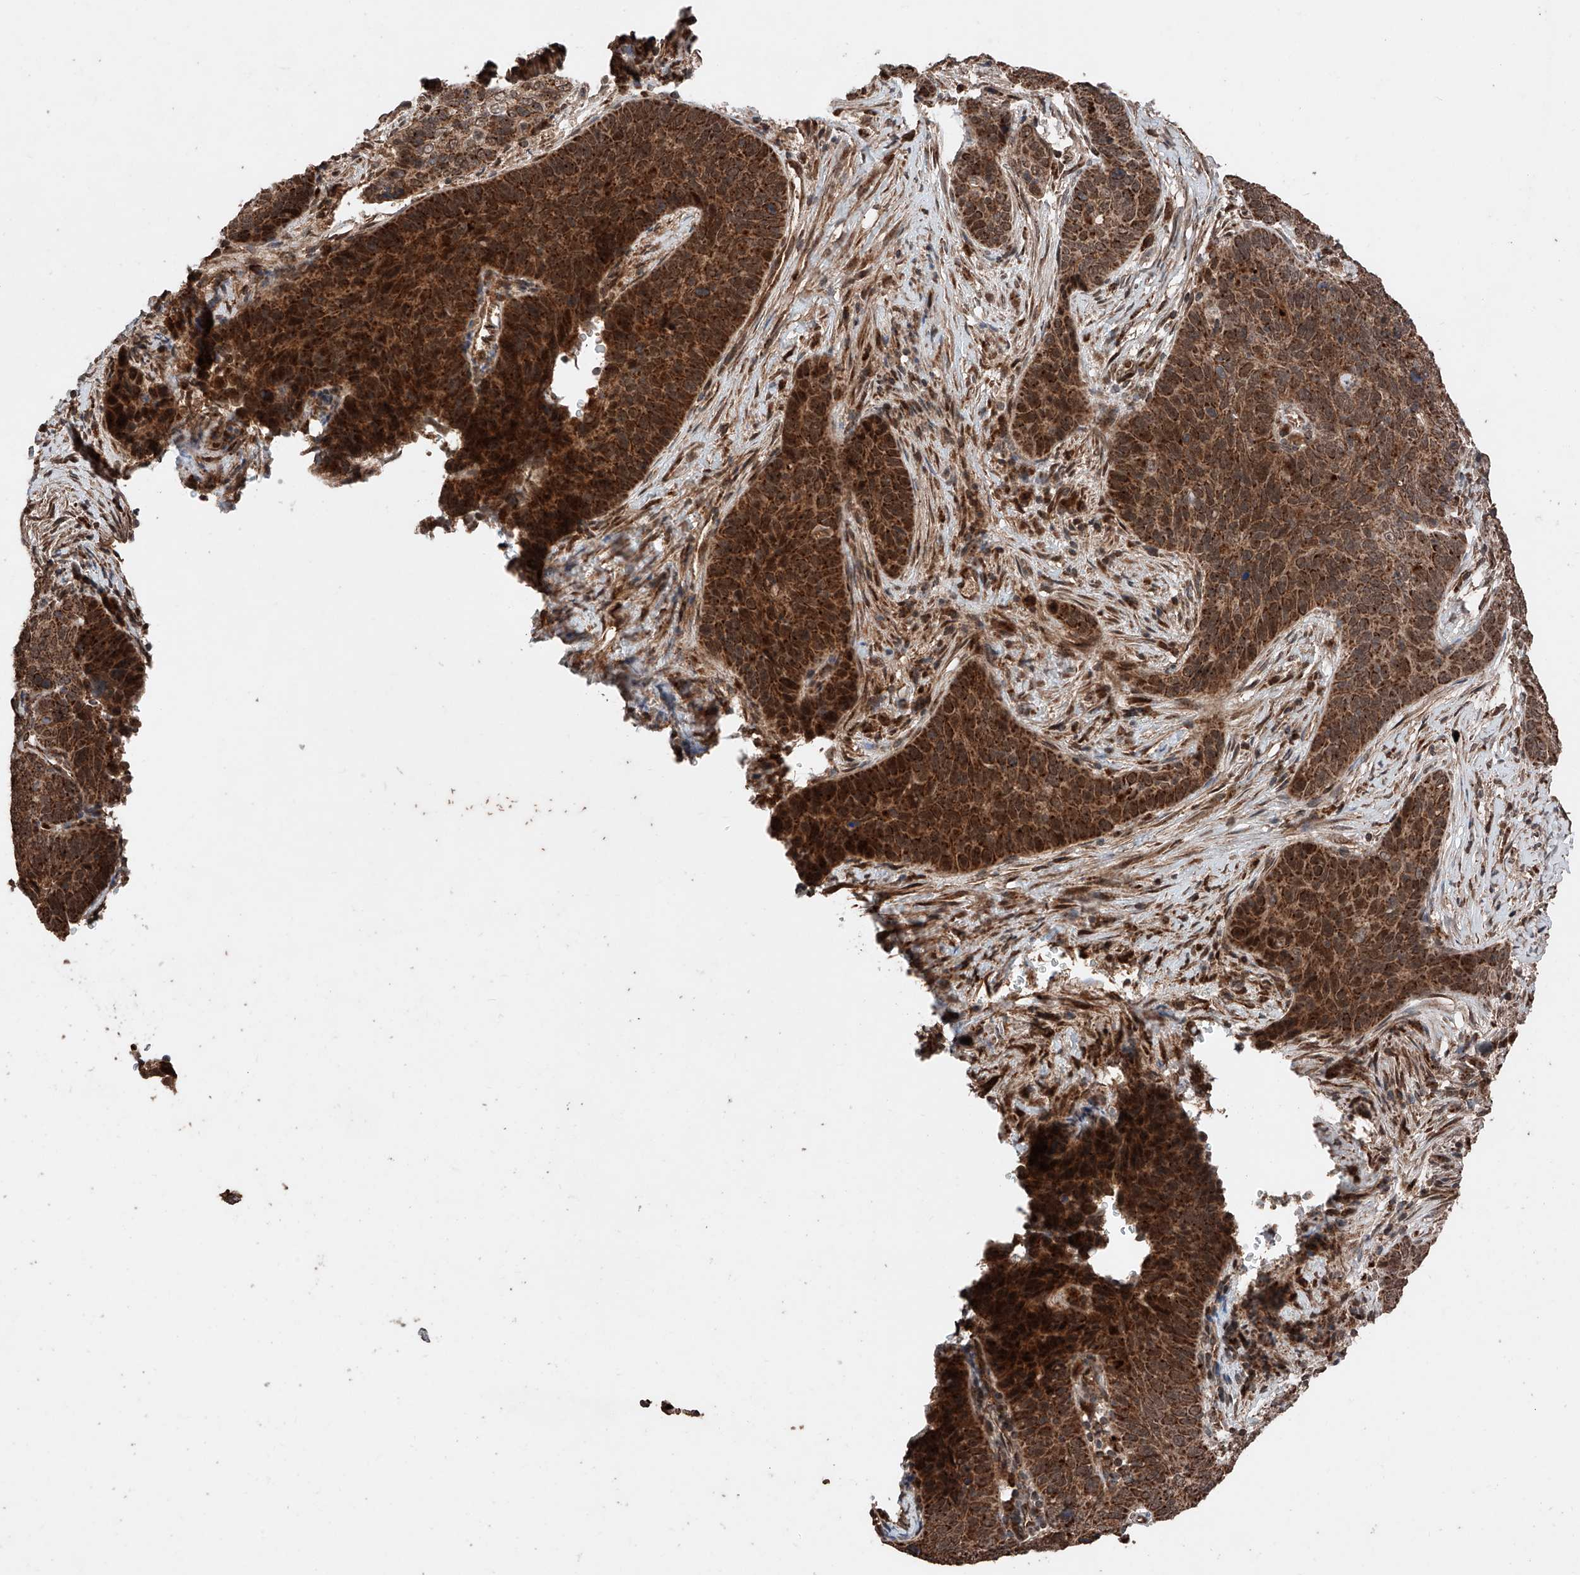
{"staining": {"intensity": "strong", "quantity": ">75%", "location": "cytoplasmic/membranous"}, "tissue": "cervical cancer", "cell_type": "Tumor cells", "image_type": "cancer", "snomed": [{"axis": "morphology", "description": "Squamous cell carcinoma, NOS"}, {"axis": "topography", "description": "Cervix"}], "caption": "A high-resolution photomicrograph shows immunohistochemistry staining of cervical squamous cell carcinoma, which reveals strong cytoplasmic/membranous staining in approximately >75% of tumor cells. (Stains: DAB (3,3'-diaminobenzidine) in brown, nuclei in blue, Microscopy: brightfield microscopy at high magnification).", "gene": "ZSCAN29", "patient": {"sex": "female", "age": 60}}